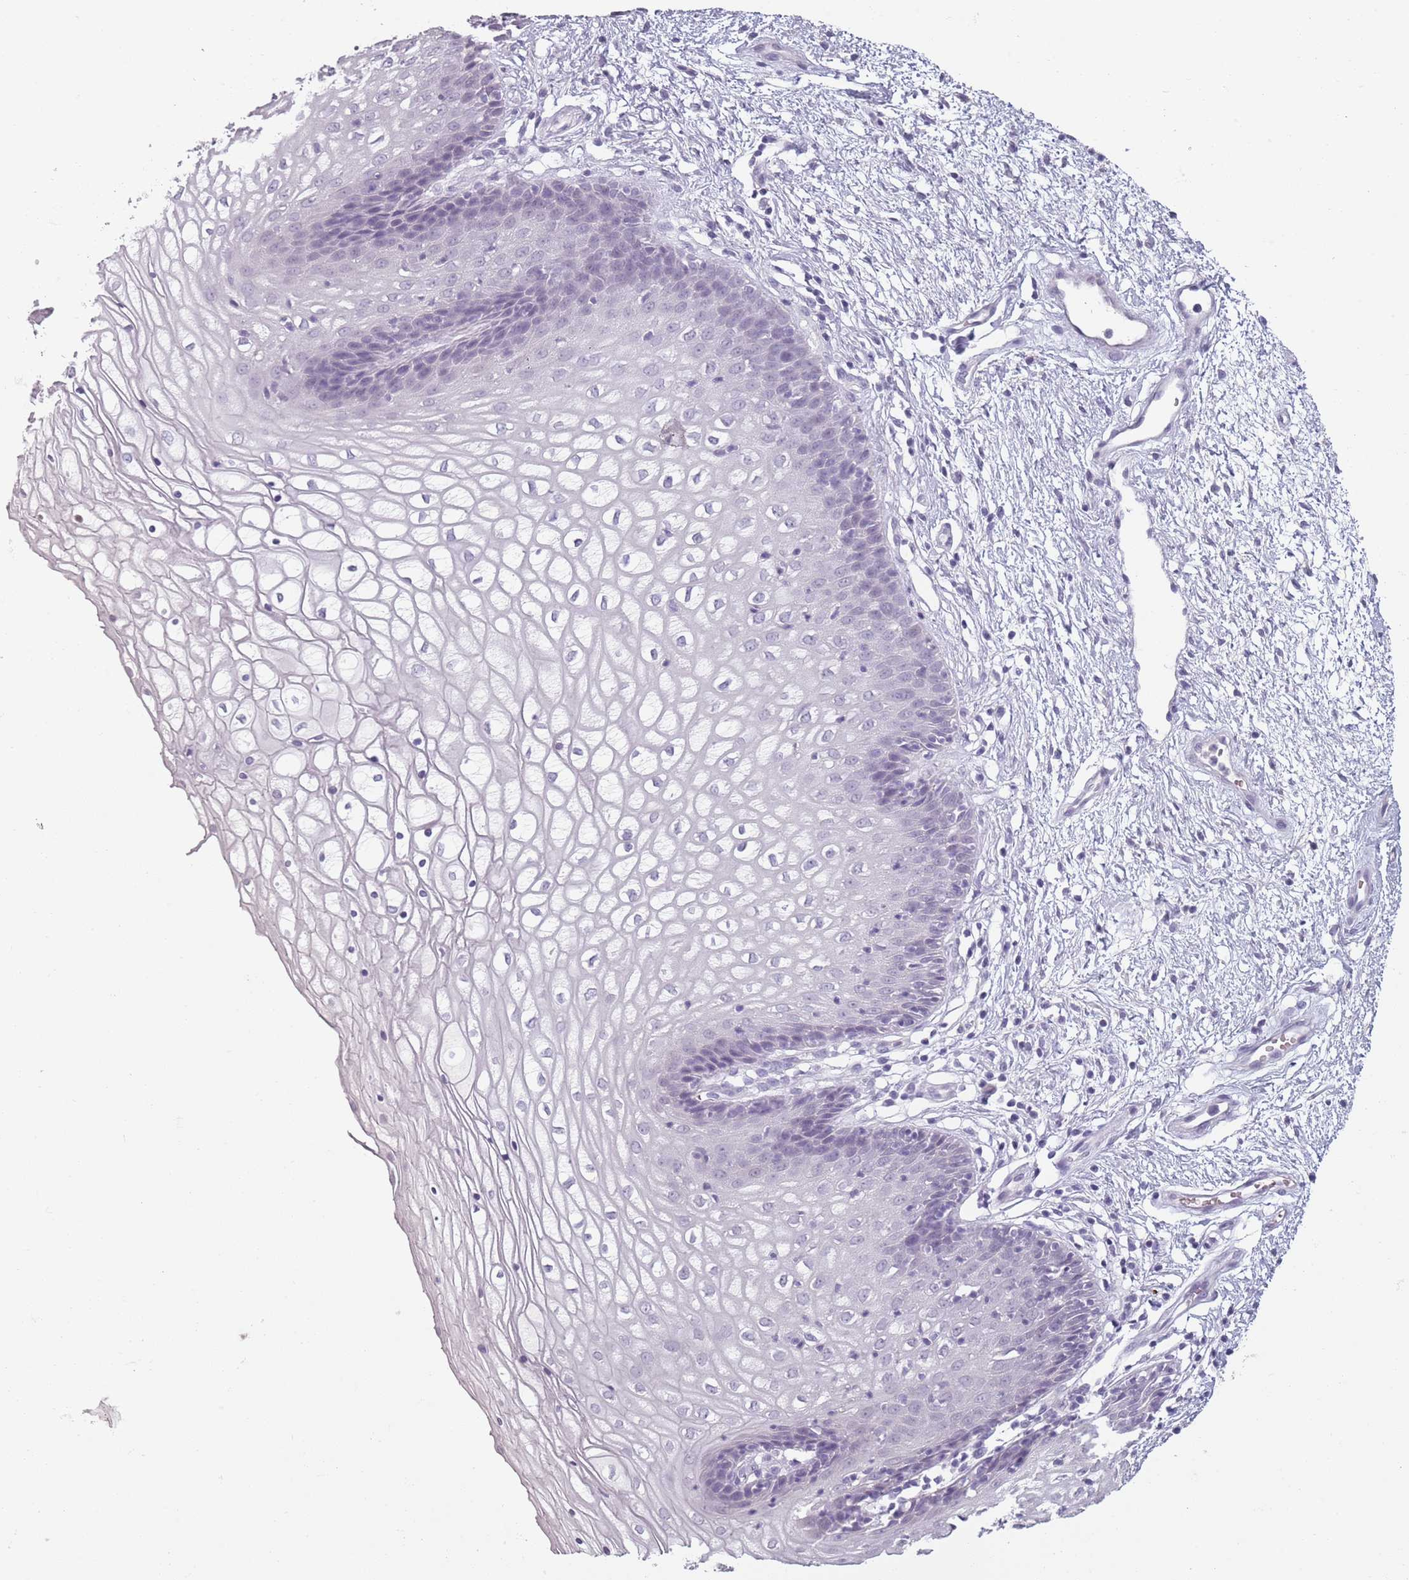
{"staining": {"intensity": "negative", "quantity": "none", "location": "none"}, "tissue": "vagina", "cell_type": "Squamous epithelial cells", "image_type": "normal", "snomed": [{"axis": "morphology", "description": "Normal tissue, NOS"}, {"axis": "topography", "description": "Vagina"}], "caption": "The immunohistochemistry photomicrograph has no significant expression in squamous epithelial cells of vagina.", "gene": "PIEZO1", "patient": {"sex": "female", "age": 34}}